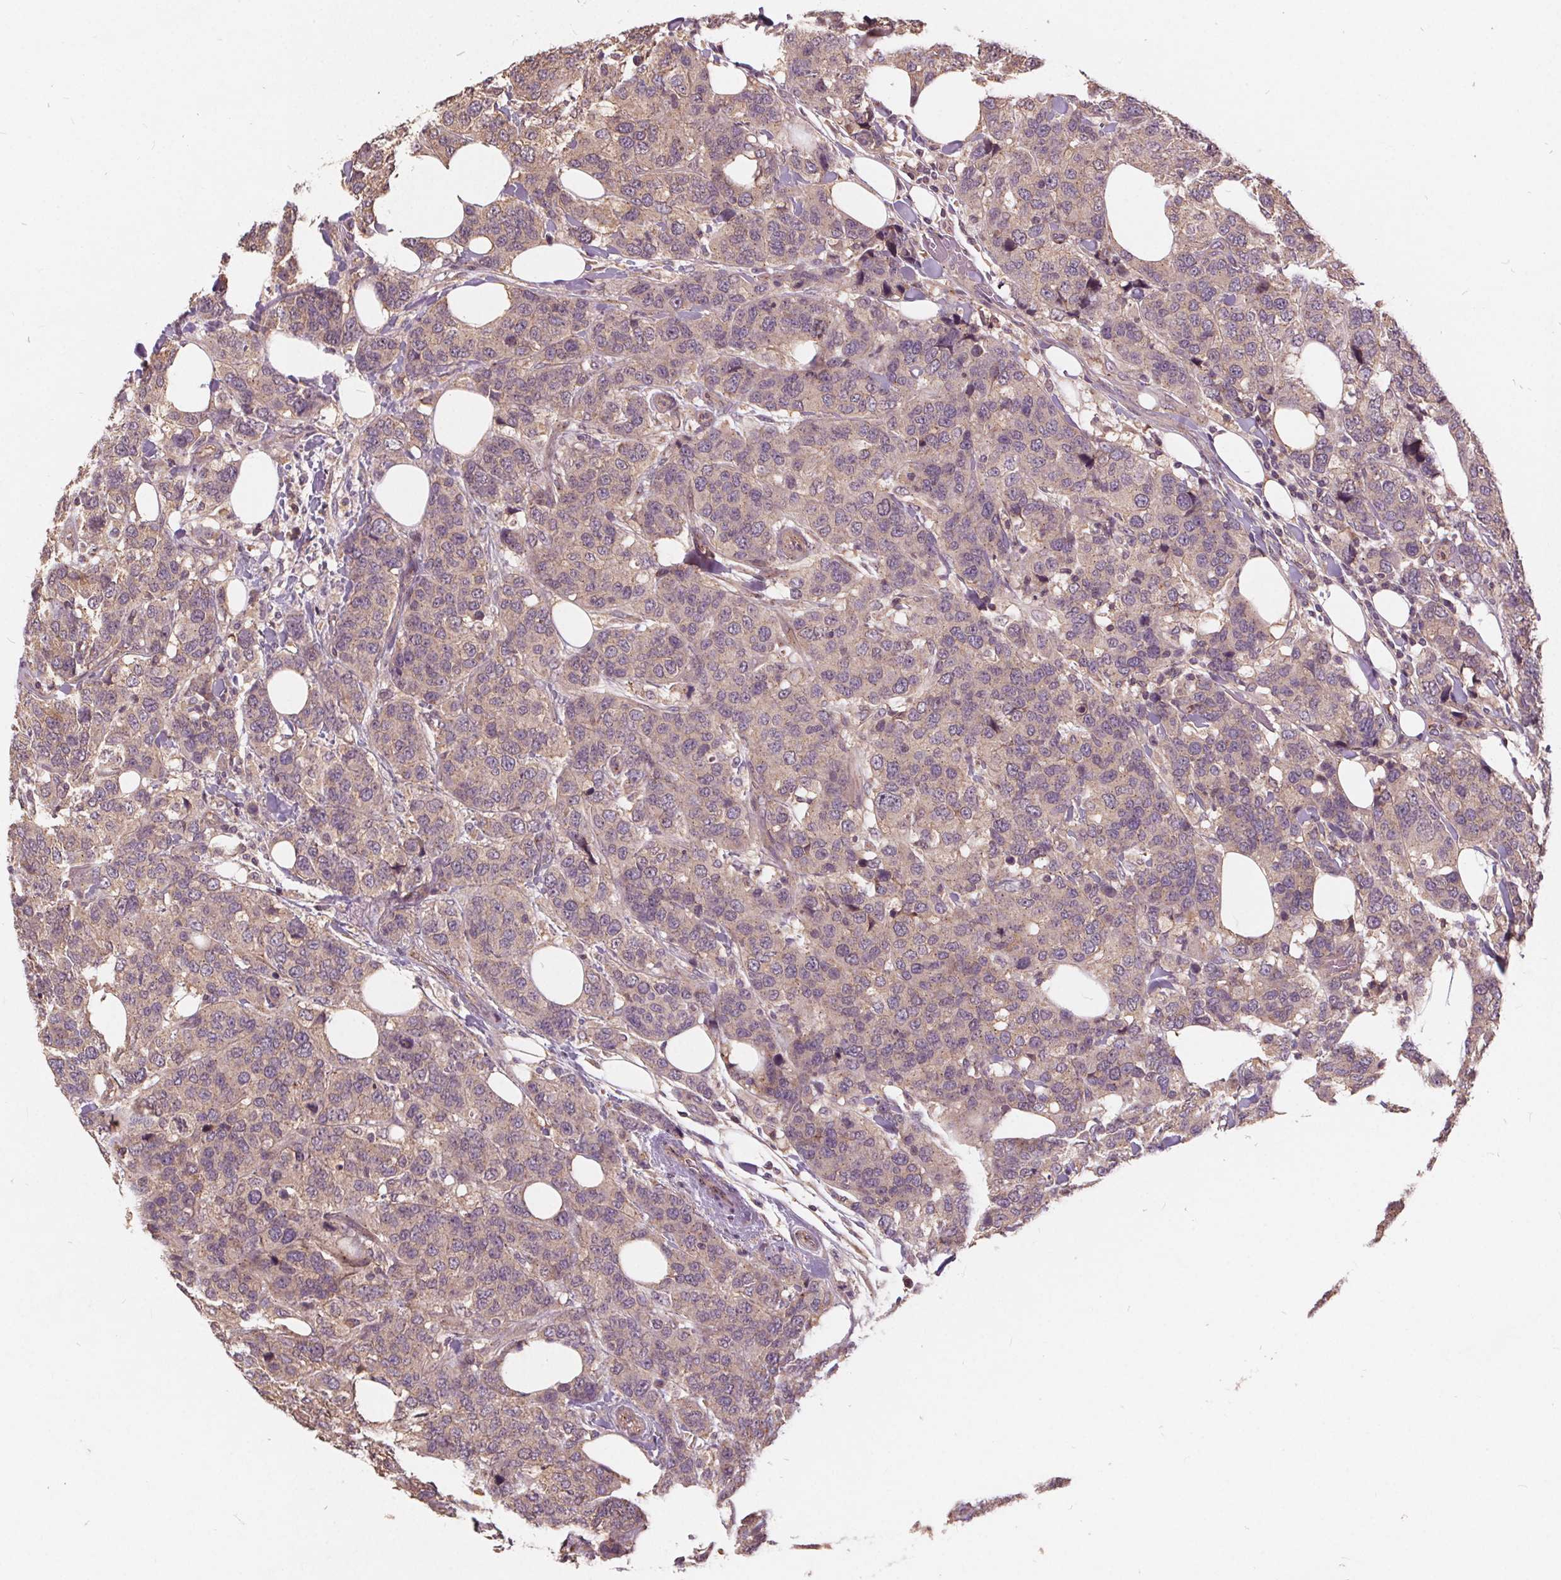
{"staining": {"intensity": "negative", "quantity": "none", "location": "none"}, "tissue": "breast cancer", "cell_type": "Tumor cells", "image_type": "cancer", "snomed": [{"axis": "morphology", "description": "Lobular carcinoma"}, {"axis": "topography", "description": "Breast"}], "caption": "Tumor cells are negative for protein expression in human lobular carcinoma (breast).", "gene": "CSNK1G2", "patient": {"sex": "female", "age": 59}}